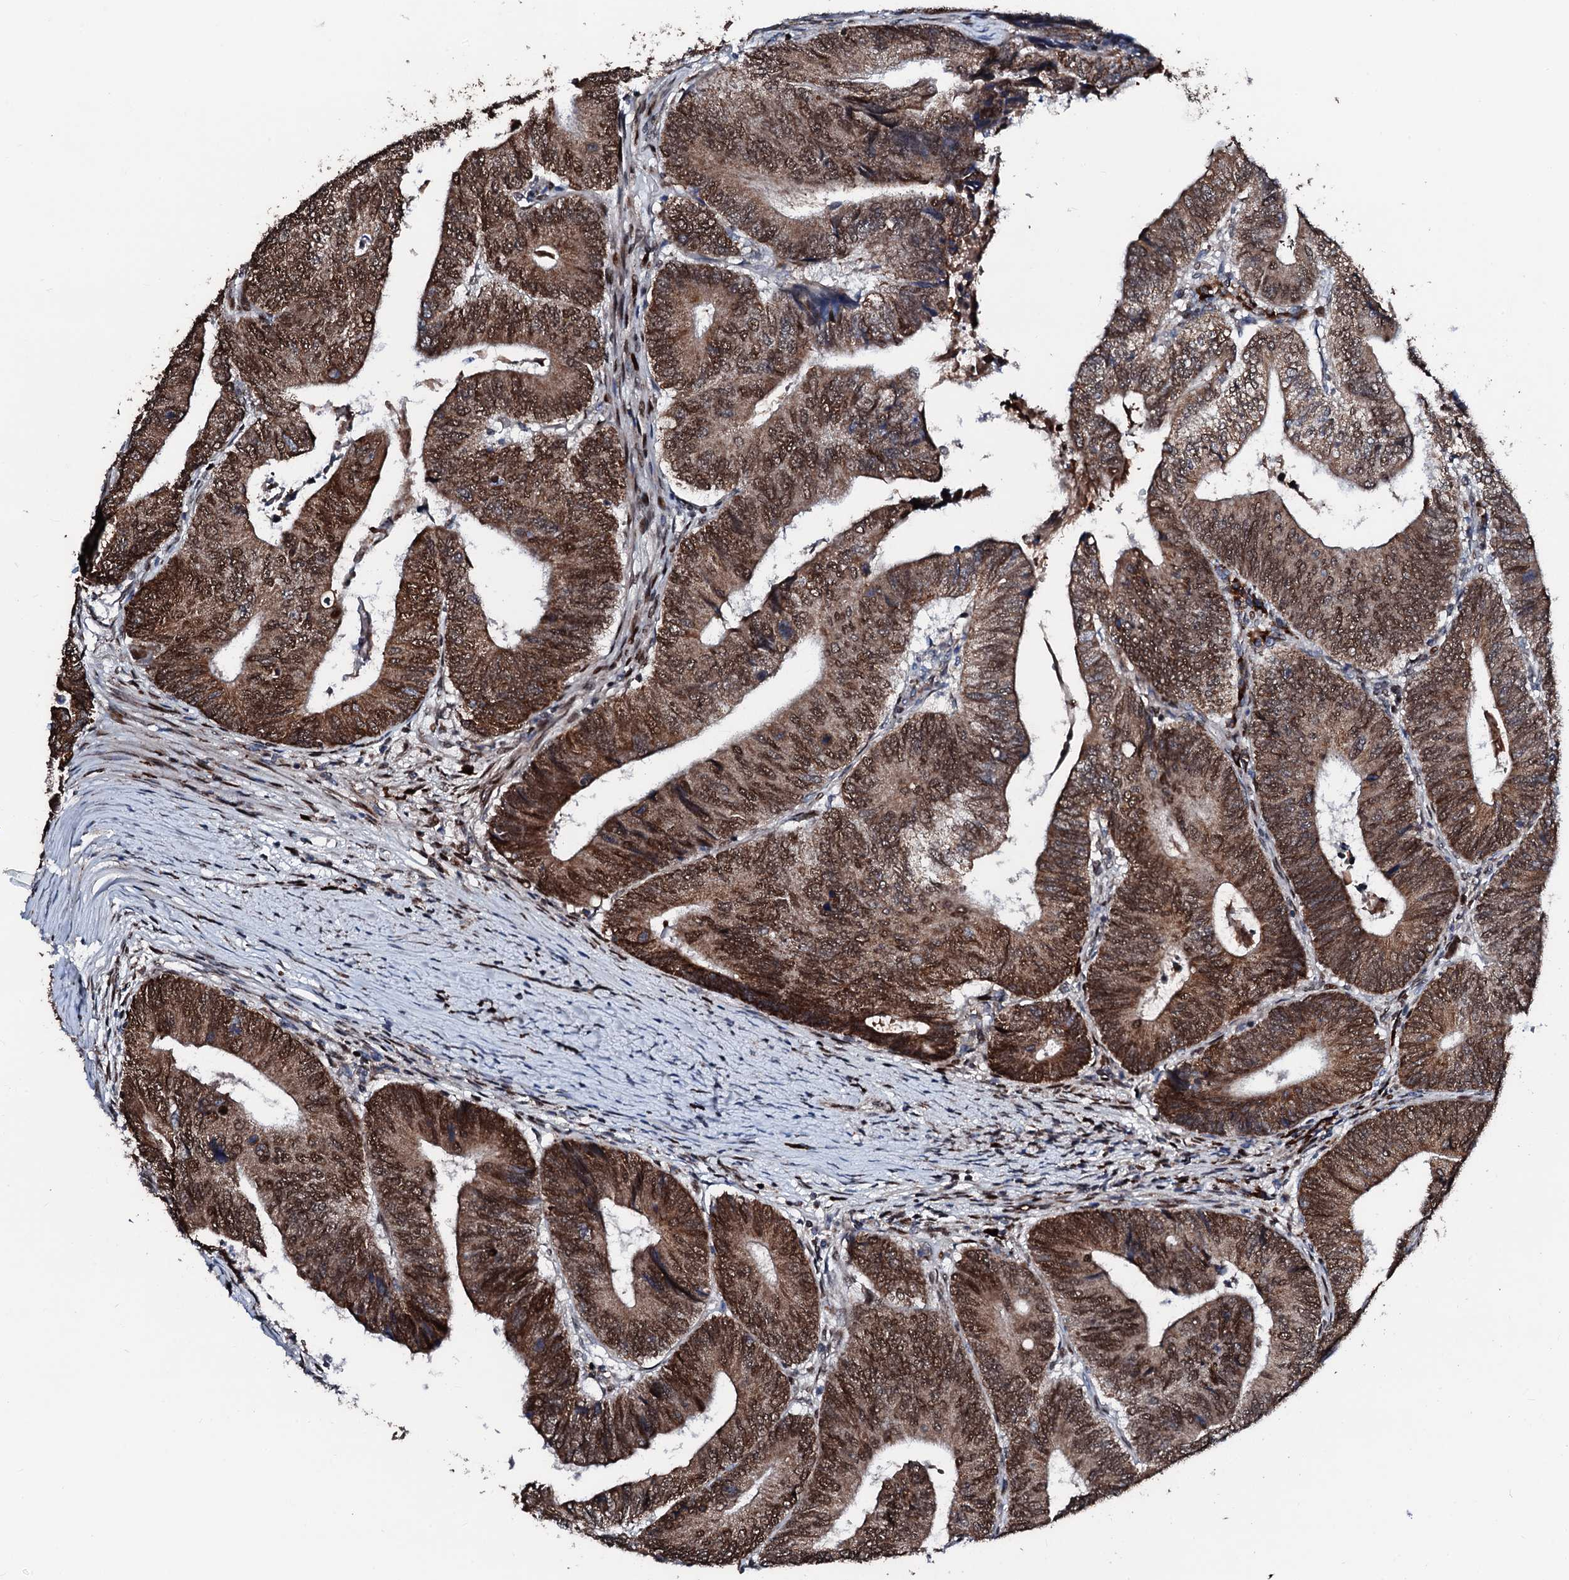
{"staining": {"intensity": "strong", "quantity": ">75%", "location": "cytoplasmic/membranous,nuclear"}, "tissue": "colorectal cancer", "cell_type": "Tumor cells", "image_type": "cancer", "snomed": [{"axis": "morphology", "description": "Adenocarcinoma, NOS"}, {"axis": "topography", "description": "Colon"}], "caption": "Immunohistochemistry (DAB) staining of colorectal adenocarcinoma shows strong cytoplasmic/membranous and nuclear protein expression in approximately >75% of tumor cells.", "gene": "KIF18A", "patient": {"sex": "female", "age": 67}}